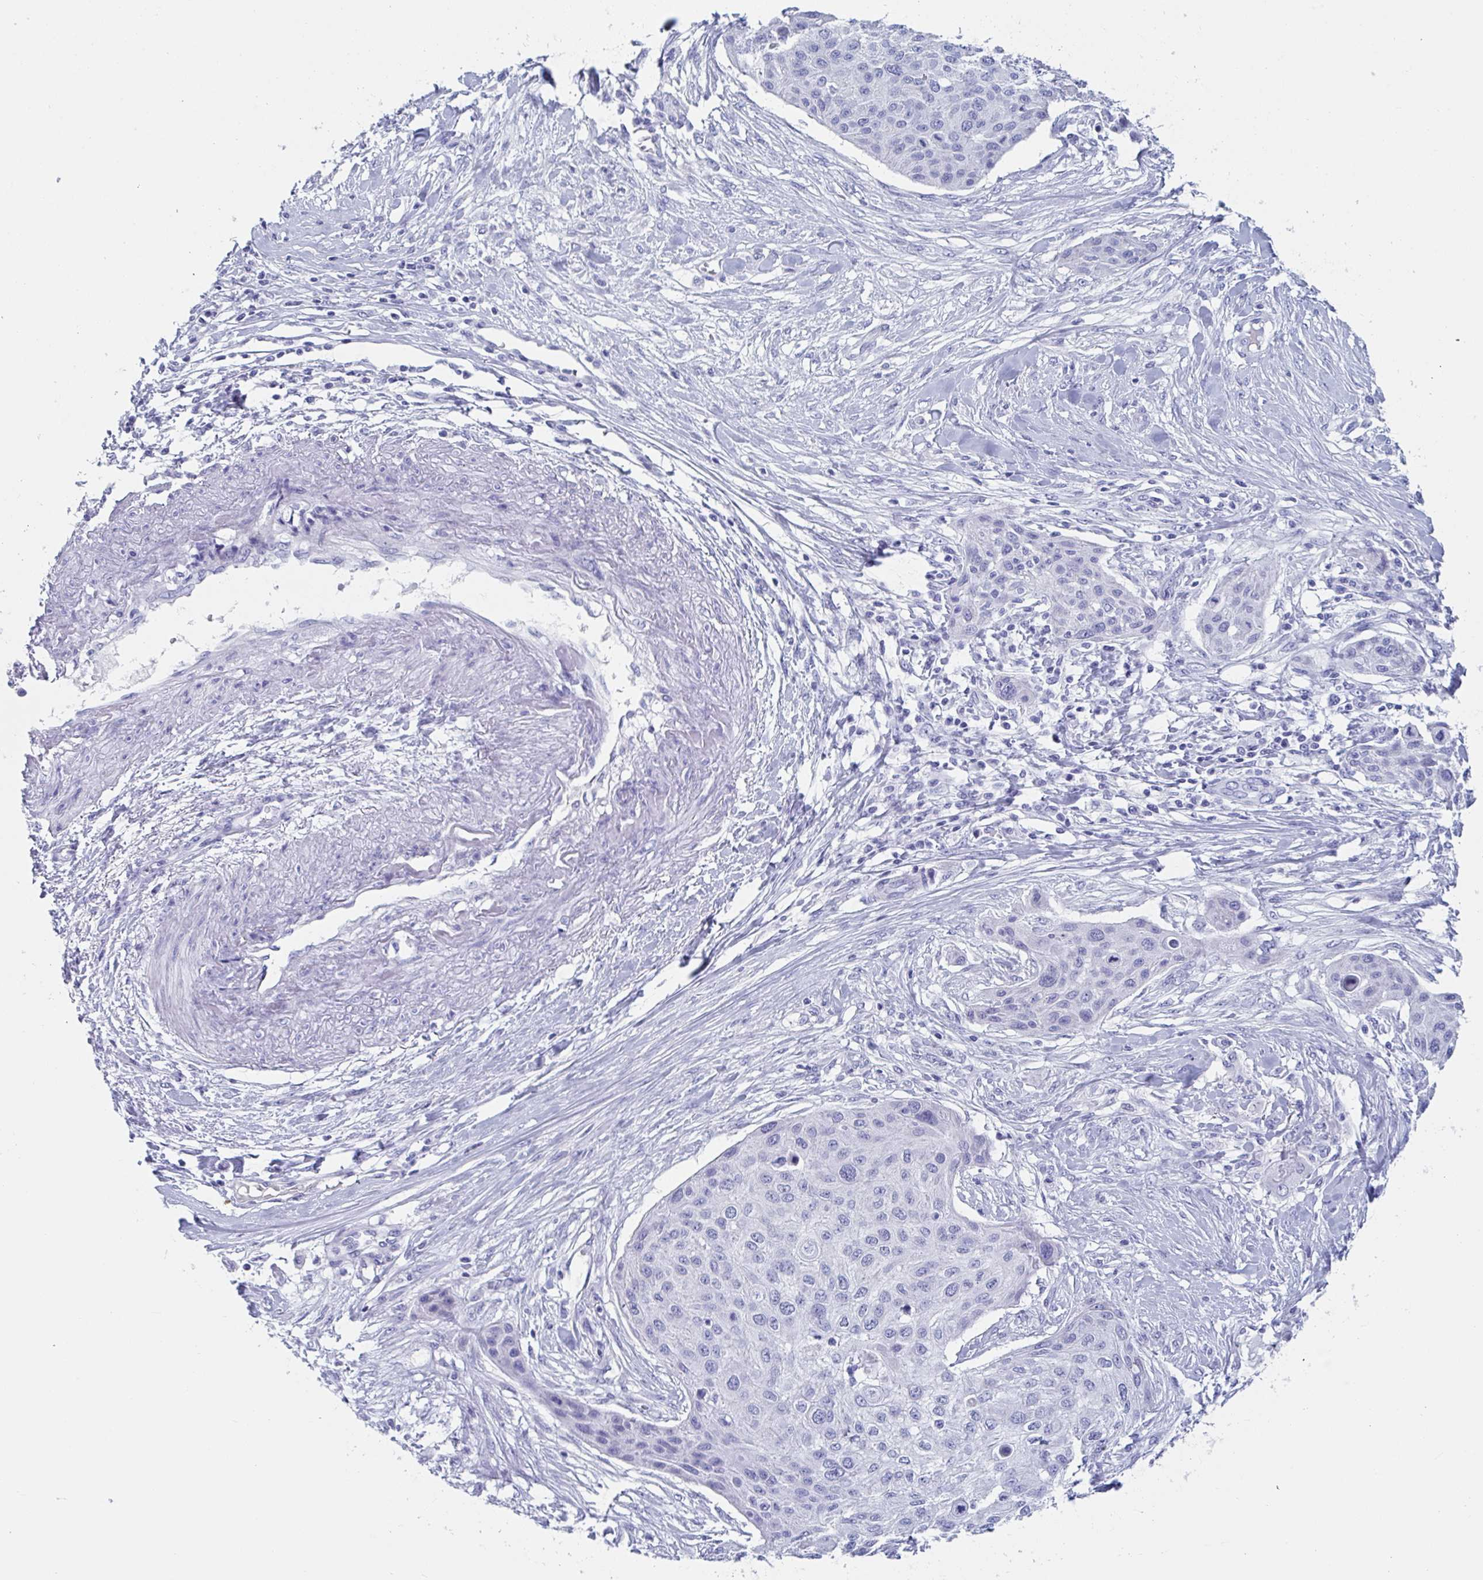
{"staining": {"intensity": "negative", "quantity": "none", "location": "none"}, "tissue": "skin cancer", "cell_type": "Tumor cells", "image_type": "cancer", "snomed": [{"axis": "morphology", "description": "Squamous cell carcinoma, NOS"}, {"axis": "topography", "description": "Skin"}], "caption": "Immunohistochemistry micrograph of squamous cell carcinoma (skin) stained for a protein (brown), which reveals no staining in tumor cells. (DAB IHC visualized using brightfield microscopy, high magnification).", "gene": "ZPBP", "patient": {"sex": "female", "age": 87}}